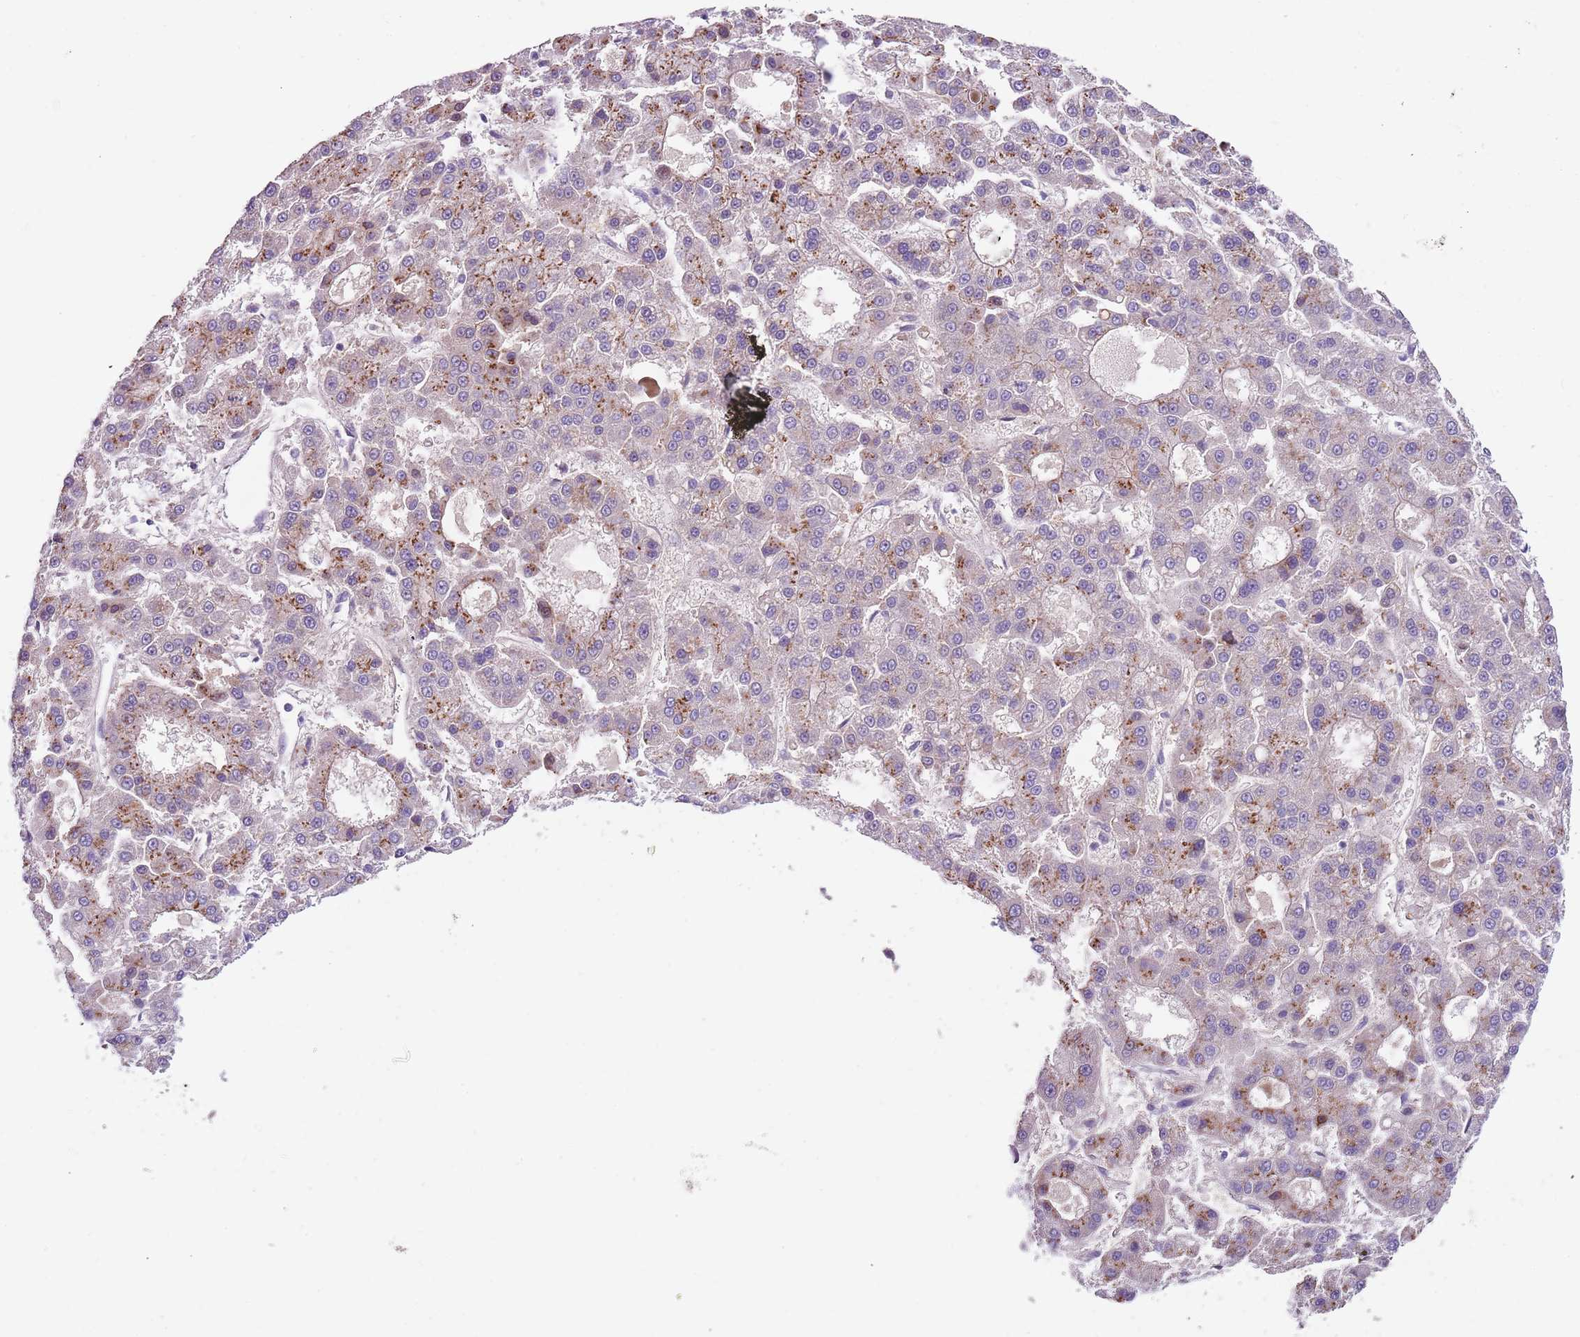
{"staining": {"intensity": "moderate", "quantity": ">75%", "location": "cytoplasmic/membranous"}, "tissue": "liver cancer", "cell_type": "Tumor cells", "image_type": "cancer", "snomed": [{"axis": "morphology", "description": "Carcinoma, Hepatocellular, NOS"}, {"axis": "topography", "description": "Liver"}], "caption": "Protein analysis of liver cancer (hepatocellular carcinoma) tissue exhibits moderate cytoplasmic/membranous expression in about >75% of tumor cells. Ihc stains the protein in brown and the nuclei are stained blue.", "gene": "C2CD3", "patient": {"sex": "male", "age": 70}}